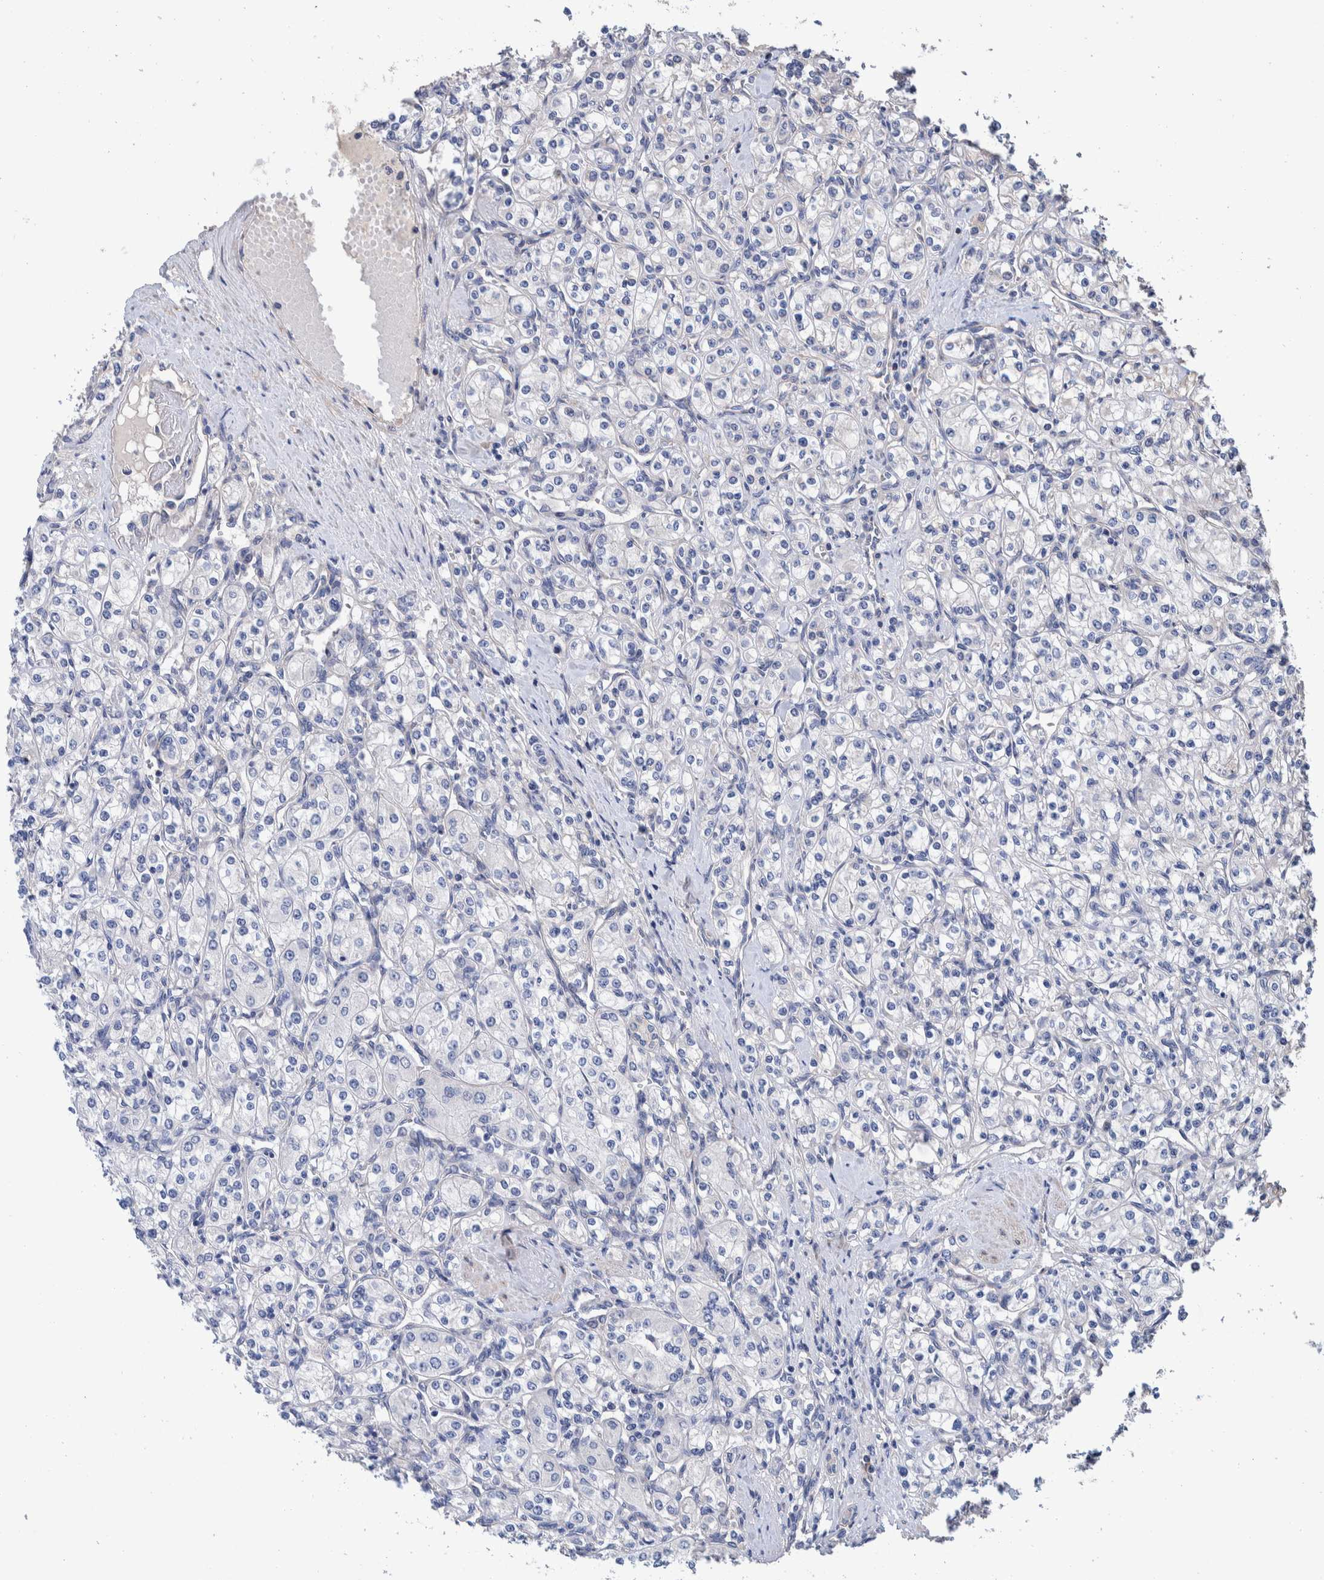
{"staining": {"intensity": "negative", "quantity": "none", "location": "none"}, "tissue": "renal cancer", "cell_type": "Tumor cells", "image_type": "cancer", "snomed": [{"axis": "morphology", "description": "Adenocarcinoma, NOS"}, {"axis": "topography", "description": "Kidney"}], "caption": "Immunohistochemical staining of renal cancer (adenocarcinoma) reveals no significant staining in tumor cells.", "gene": "SLC45A4", "patient": {"sex": "male", "age": 77}}